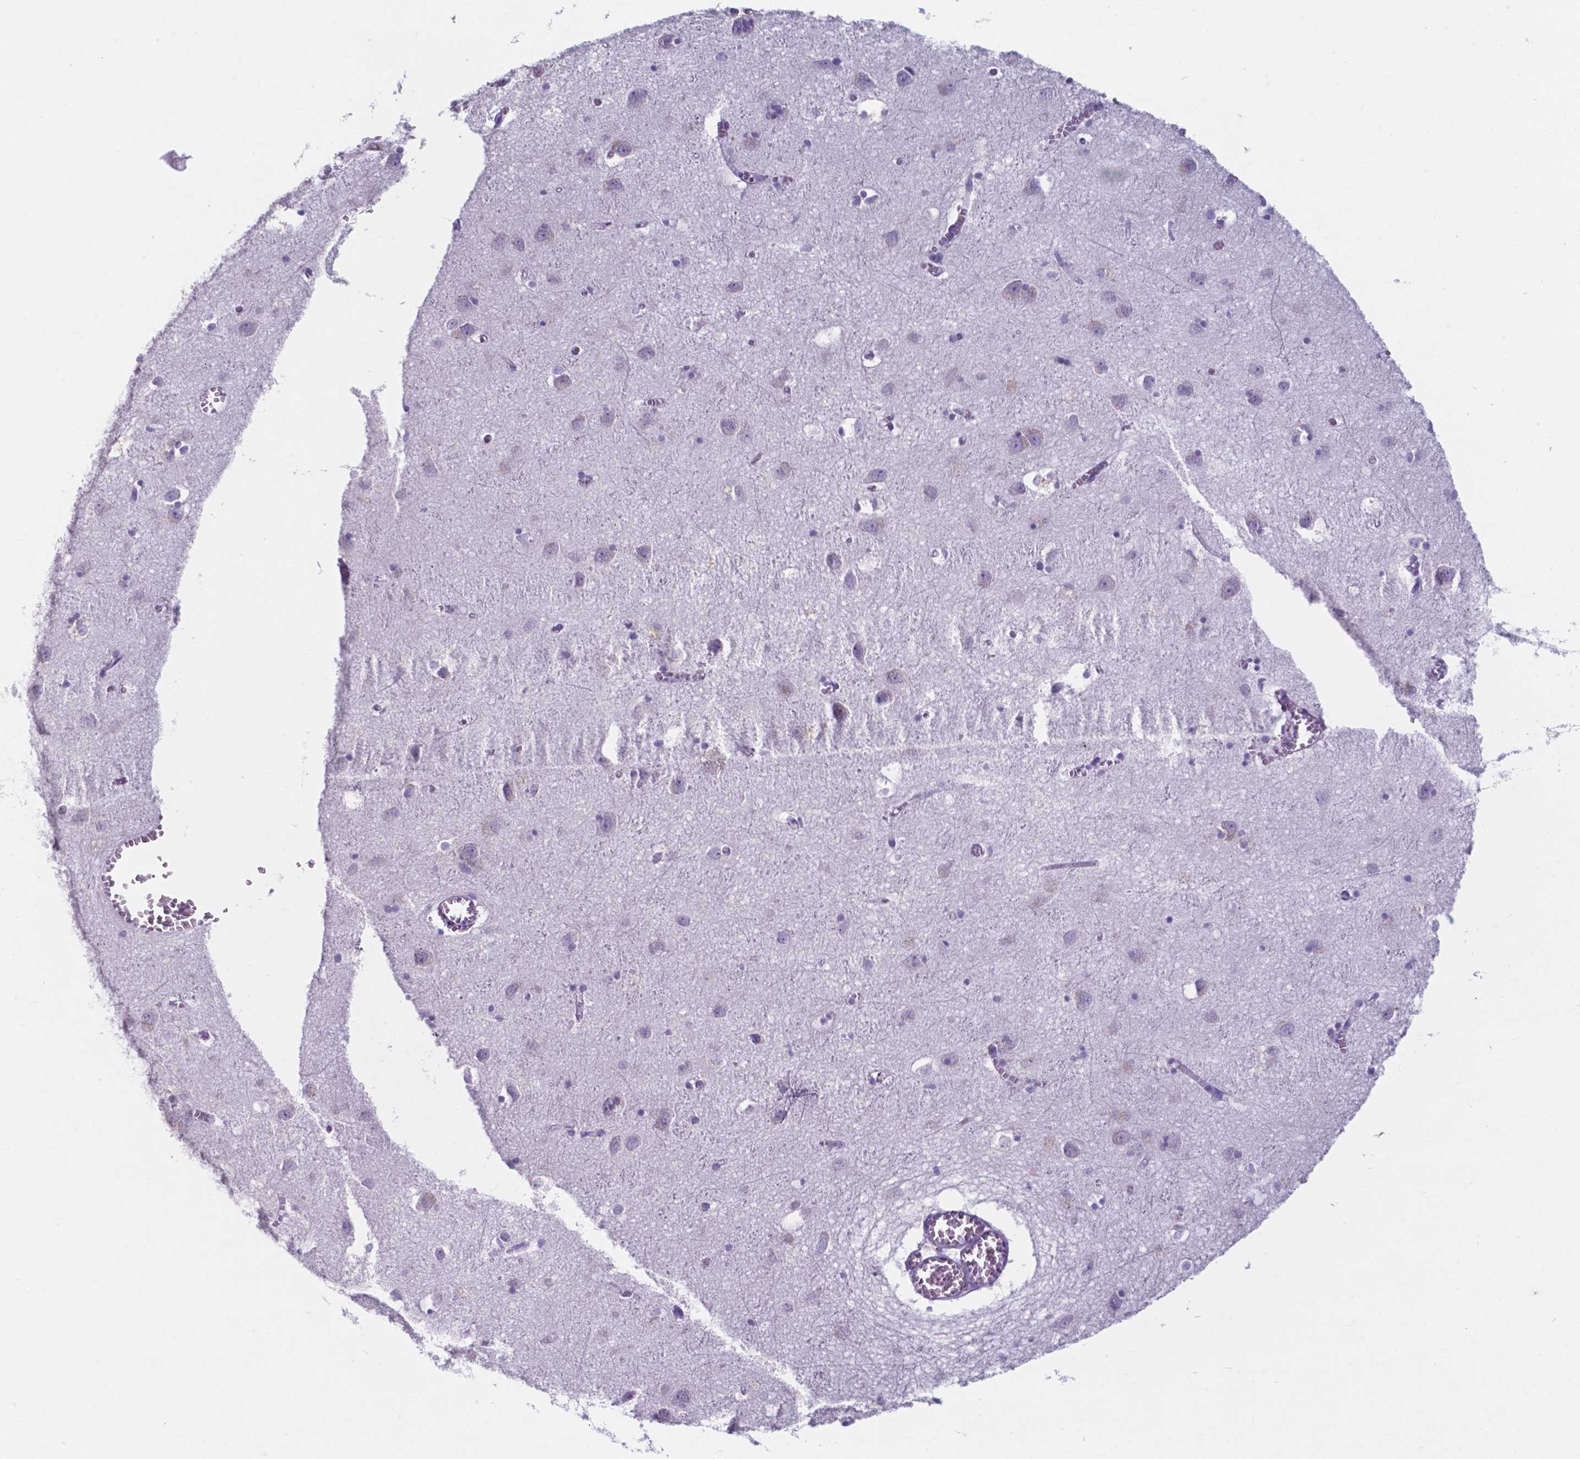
{"staining": {"intensity": "negative", "quantity": "none", "location": "none"}, "tissue": "cerebral cortex", "cell_type": "Endothelial cells", "image_type": "normal", "snomed": [{"axis": "morphology", "description": "Normal tissue, NOS"}, {"axis": "topography", "description": "Cerebral cortex"}], "caption": "An image of cerebral cortex stained for a protein demonstrates no brown staining in endothelial cells. Nuclei are stained in blue.", "gene": "UBE2J1", "patient": {"sex": "male", "age": 70}}